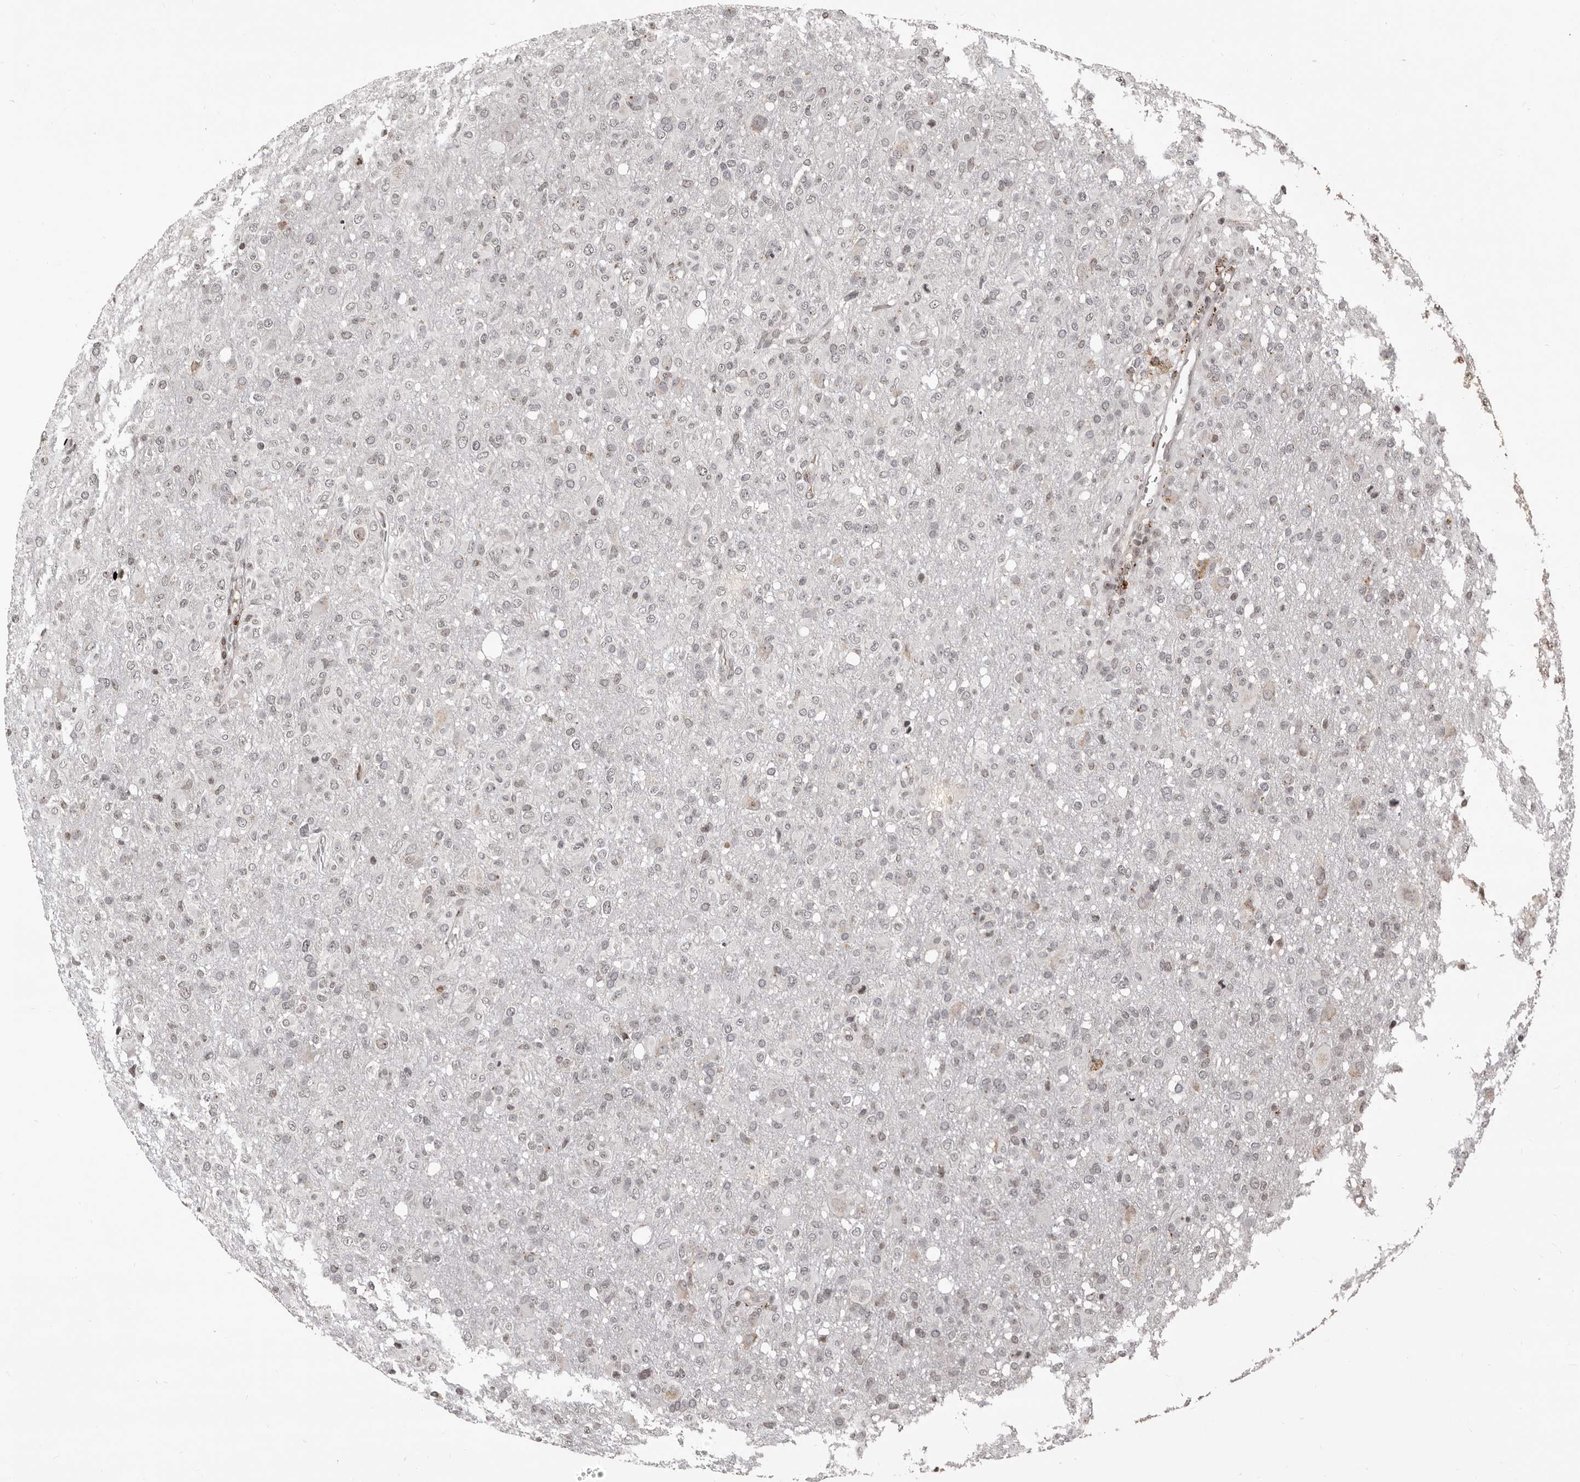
{"staining": {"intensity": "negative", "quantity": "none", "location": "none"}, "tissue": "glioma", "cell_type": "Tumor cells", "image_type": "cancer", "snomed": [{"axis": "morphology", "description": "Glioma, malignant, High grade"}, {"axis": "topography", "description": "Brain"}], "caption": "Tumor cells show no significant positivity in malignant high-grade glioma.", "gene": "THUMPD1", "patient": {"sex": "female", "age": 57}}